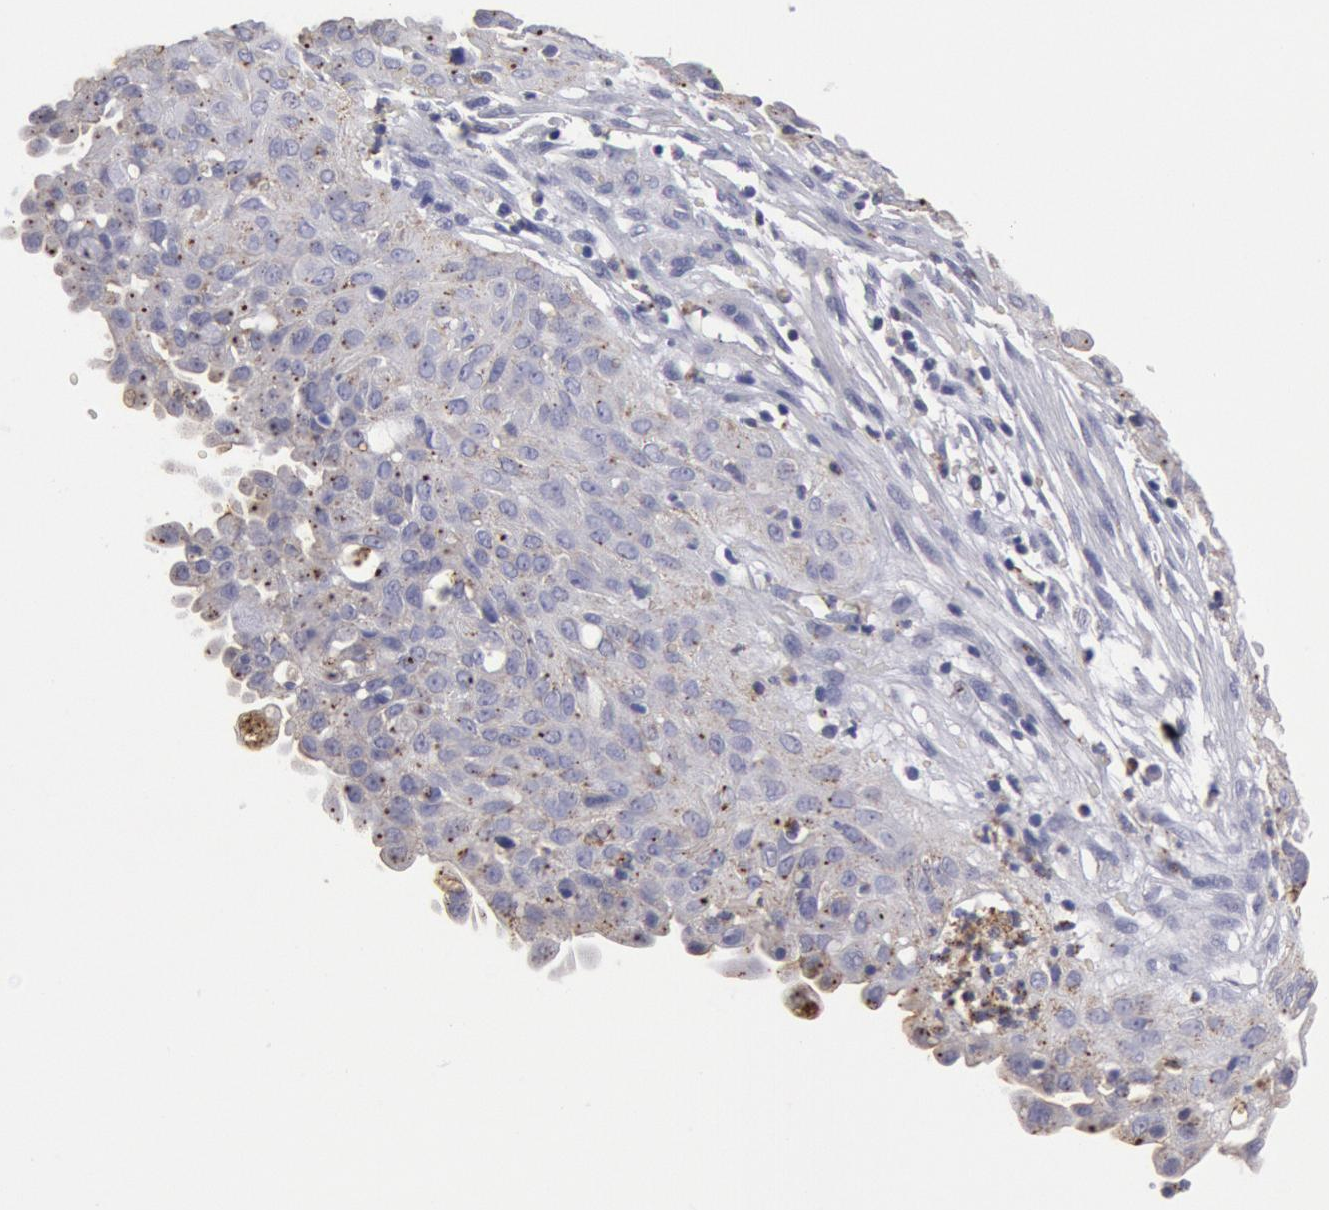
{"staining": {"intensity": "negative", "quantity": "none", "location": "none"}, "tissue": "cervical cancer", "cell_type": "Tumor cells", "image_type": "cancer", "snomed": [{"axis": "morphology", "description": "Normal tissue, NOS"}, {"axis": "morphology", "description": "Squamous cell carcinoma, NOS"}, {"axis": "topography", "description": "Cervix"}], "caption": "Human cervical cancer stained for a protein using immunohistochemistry (IHC) demonstrates no positivity in tumor cells.", "gene": "FLOT1", "patient": {"sex": "female", "age": 45}}